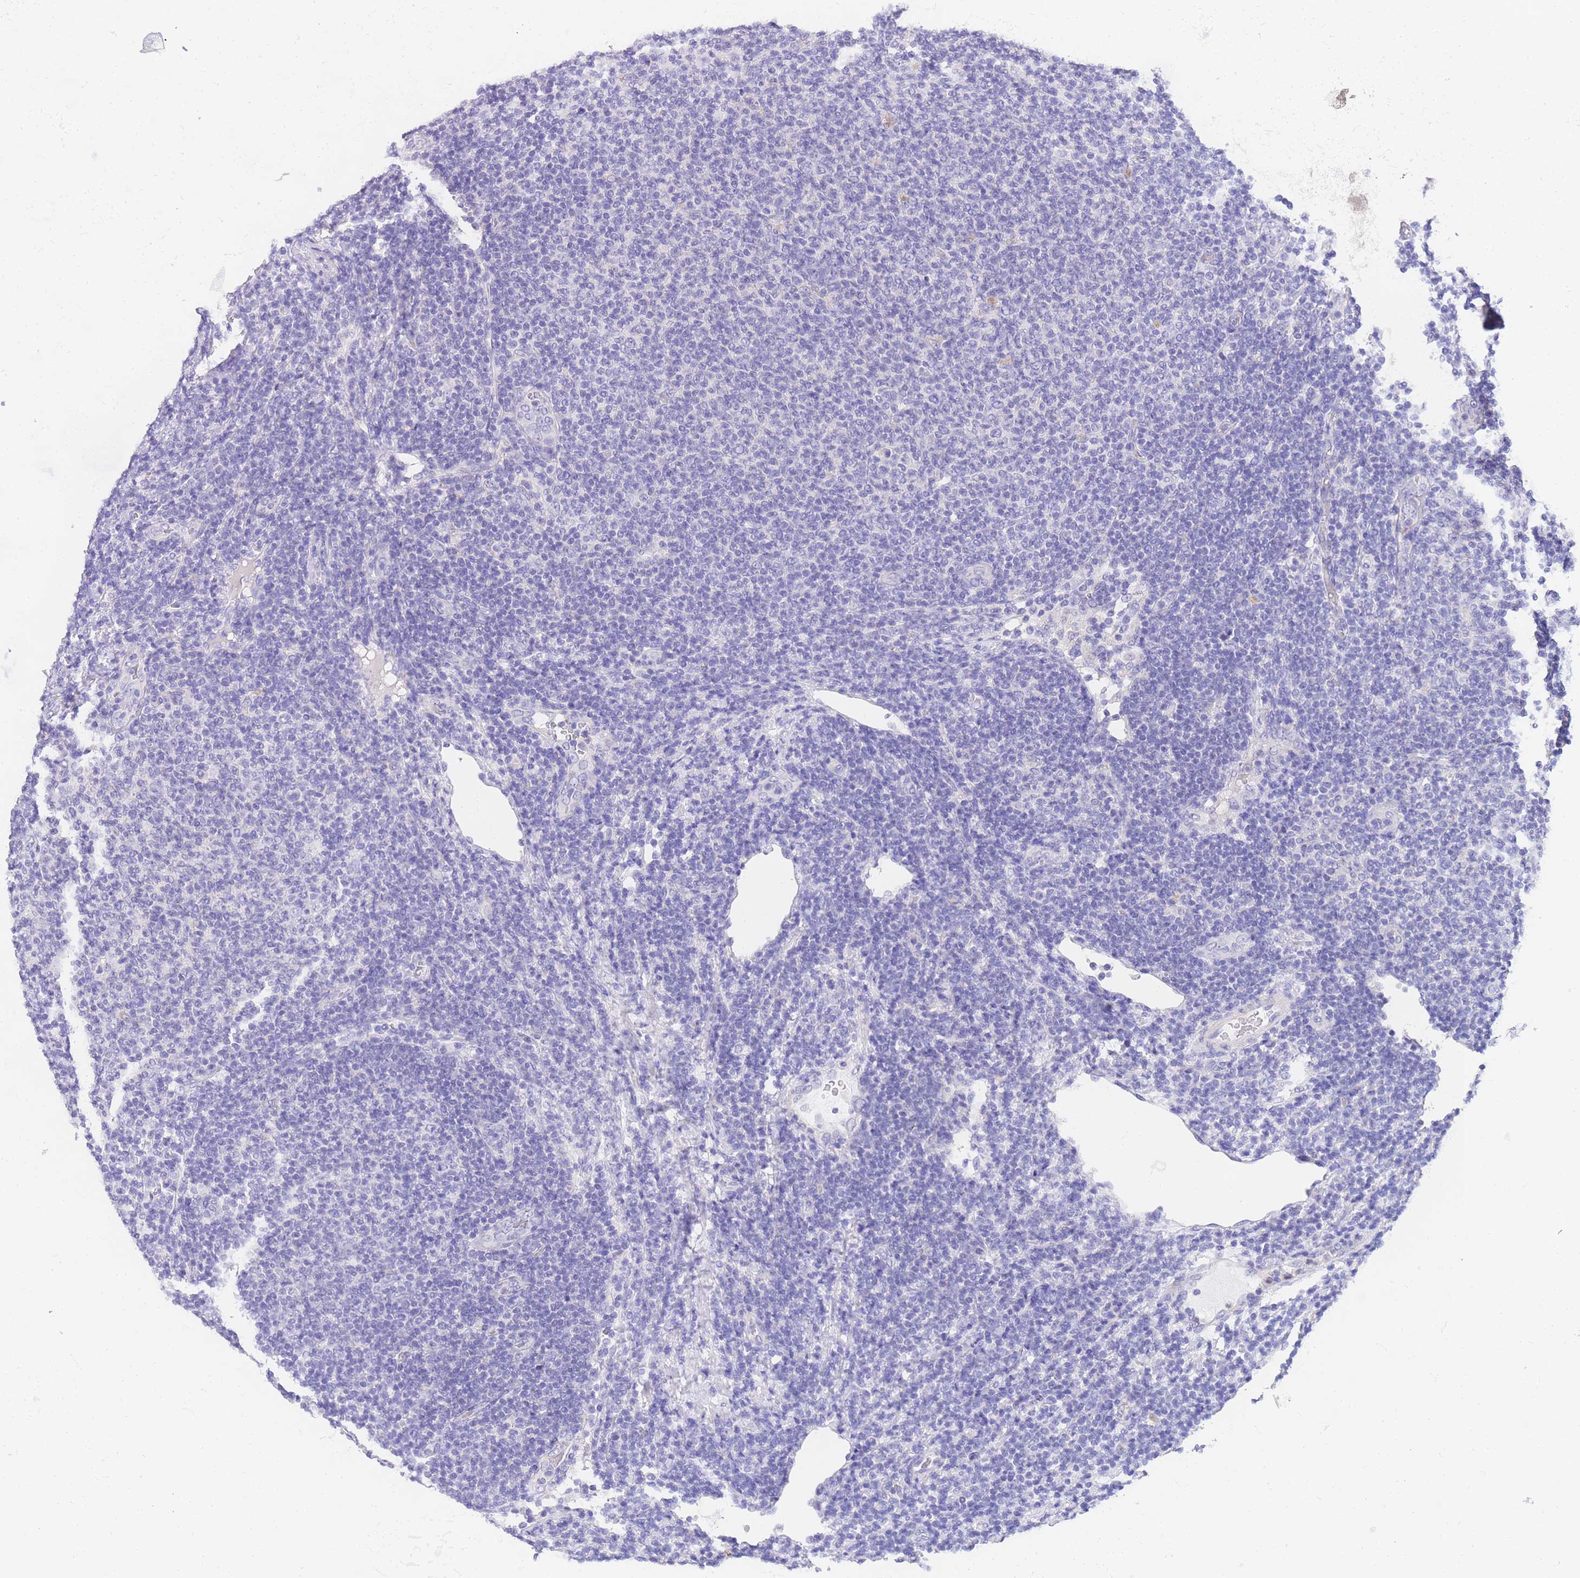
{"staining": {"intensity": "negative", "quantity": "none", "location": "none"}, "tissue": "lymphoma", "cell_type": "Tumor cells", "image_type": "cancer", "snomed": [{"axis": "morphology", "description": "Malignant lymphoma, non-Hodgkin's type, Low grade"}, {"axis": "topography", "description": "Lymph node"}], "caption": "Tumor cells show no significant protein positivity in lymphoma.", "gene": "EPN2", "patient": {"sex": "male", "age": 66}}